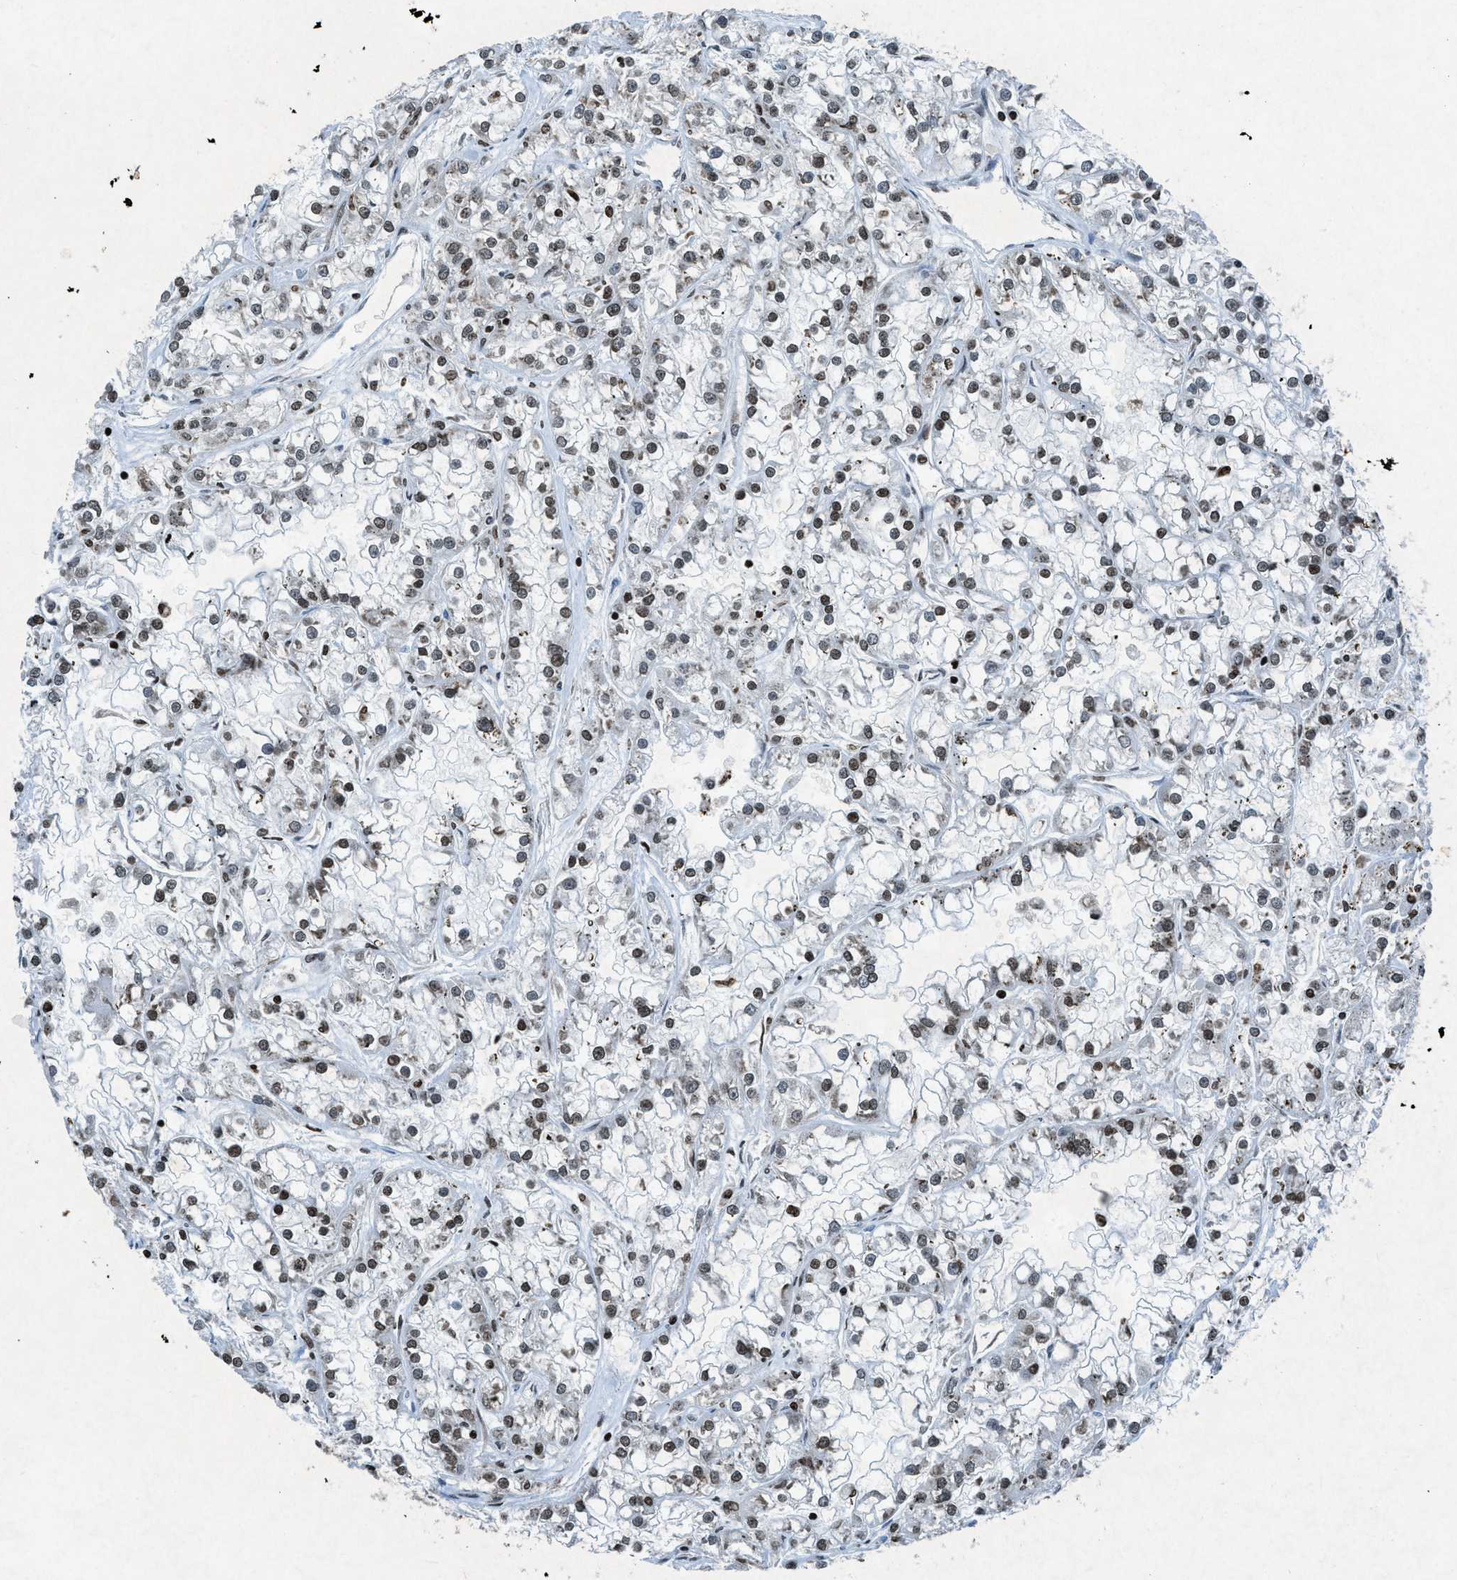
{"staining": {"intensity": "weak", "quantity": "25%-75%", "location": "nuclear"}, "tissue": "renal cancer", "cell_type": "Tumor cells", "image_type": "cancer", "snomed": [{"axis": "morphology", "description": "Adenocarcinoma, NOS"}, {"axis": "topography", "description": "Kidney"}], "caption": "IHC of human renal adenocarcinoma displays low levels of weak nuclear positivity in approximately 25%-75% of tumor cells.", "gene": "NXF1", "patient": {"sex": "female", "age": 52}}